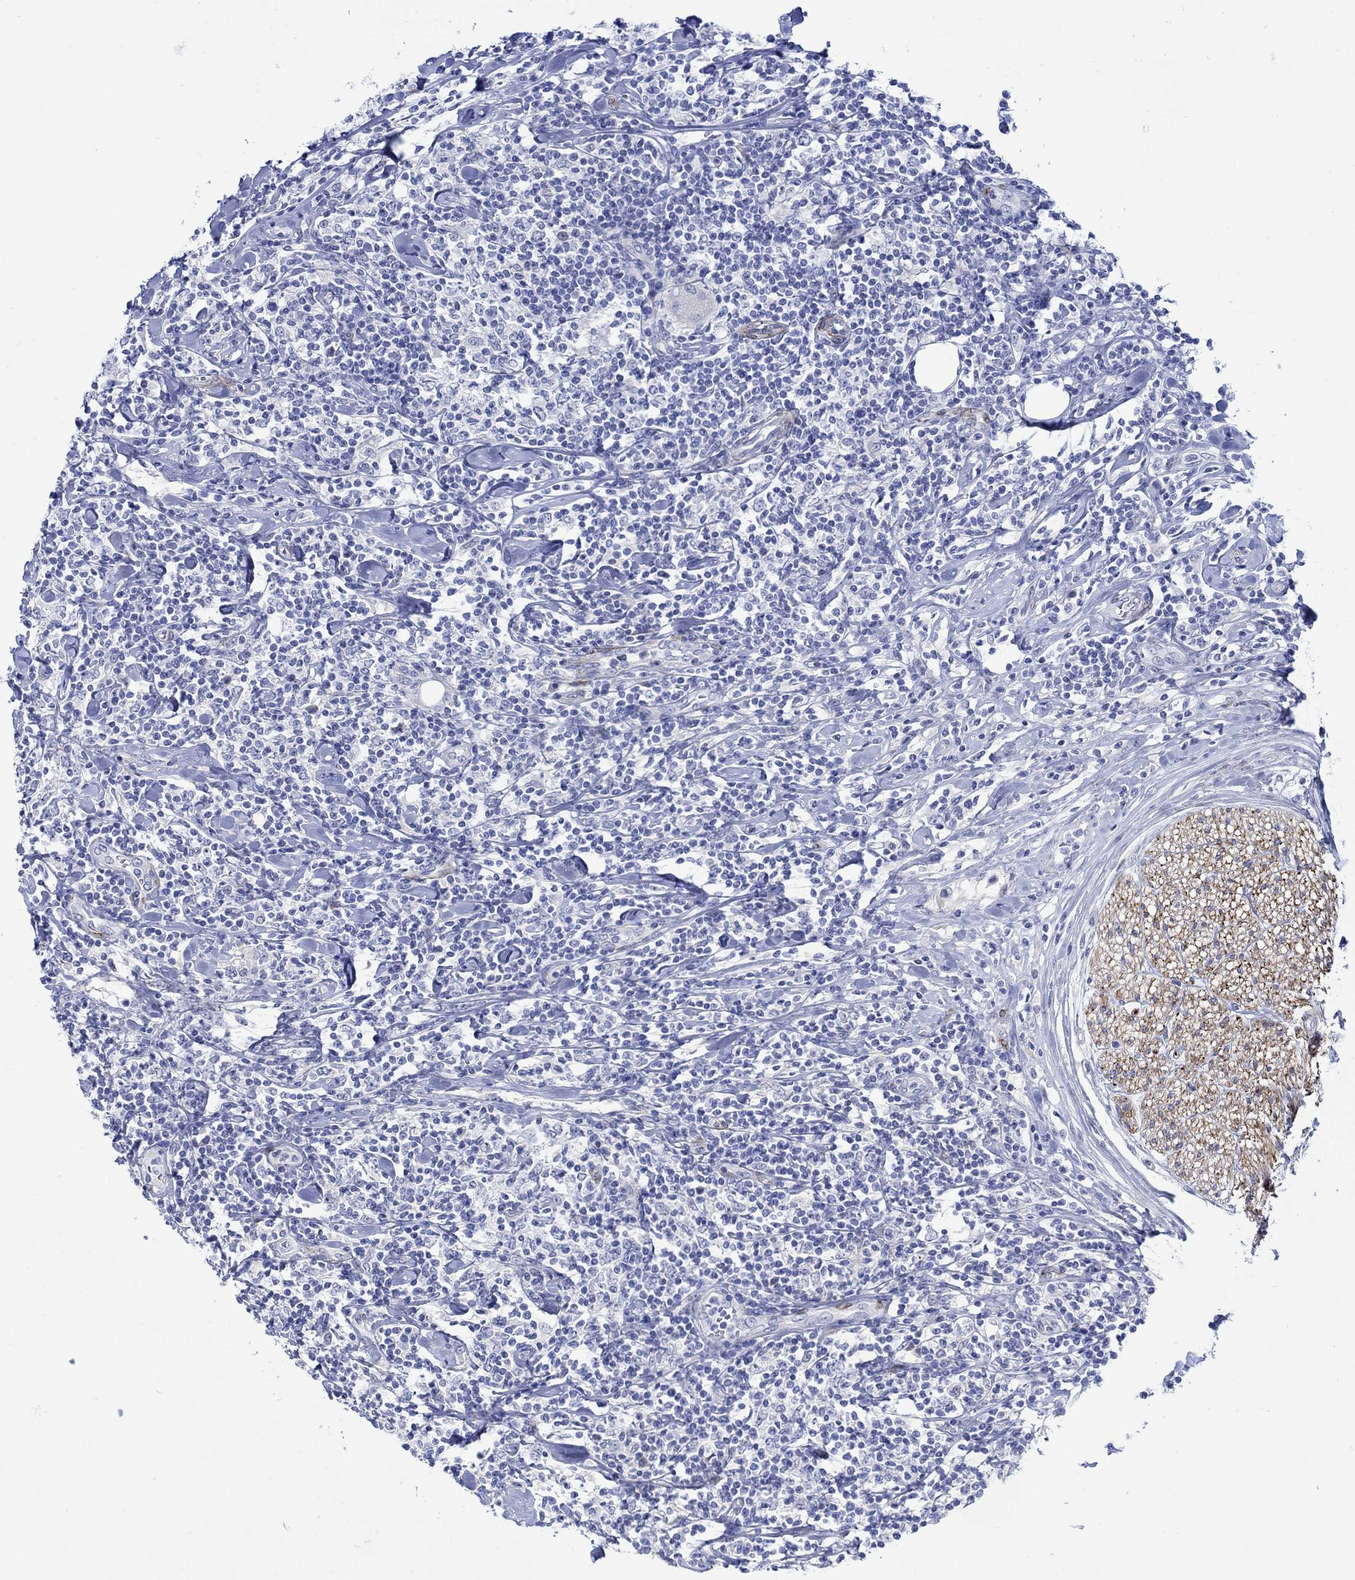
{"staining": {"intensity": "negative", "quantity": "none", "location": "none"}, "tissue": "lymphoma", "cell_type": "Tumor cells", "image_type": "cancer", "snomed": [{"axis": "morphology", "description": "Malignant lymphoma, non-Hodgkin's type, High grade"}, {"axis": "topography", "description": "Lymph node"}], "caption": "Human lymphoma stained for a protein using immunohistochemistry (IHC) reveals no staining in tumor cells.", "gene": "KSR2", "patient": {"sex": "female", "age": 84}}